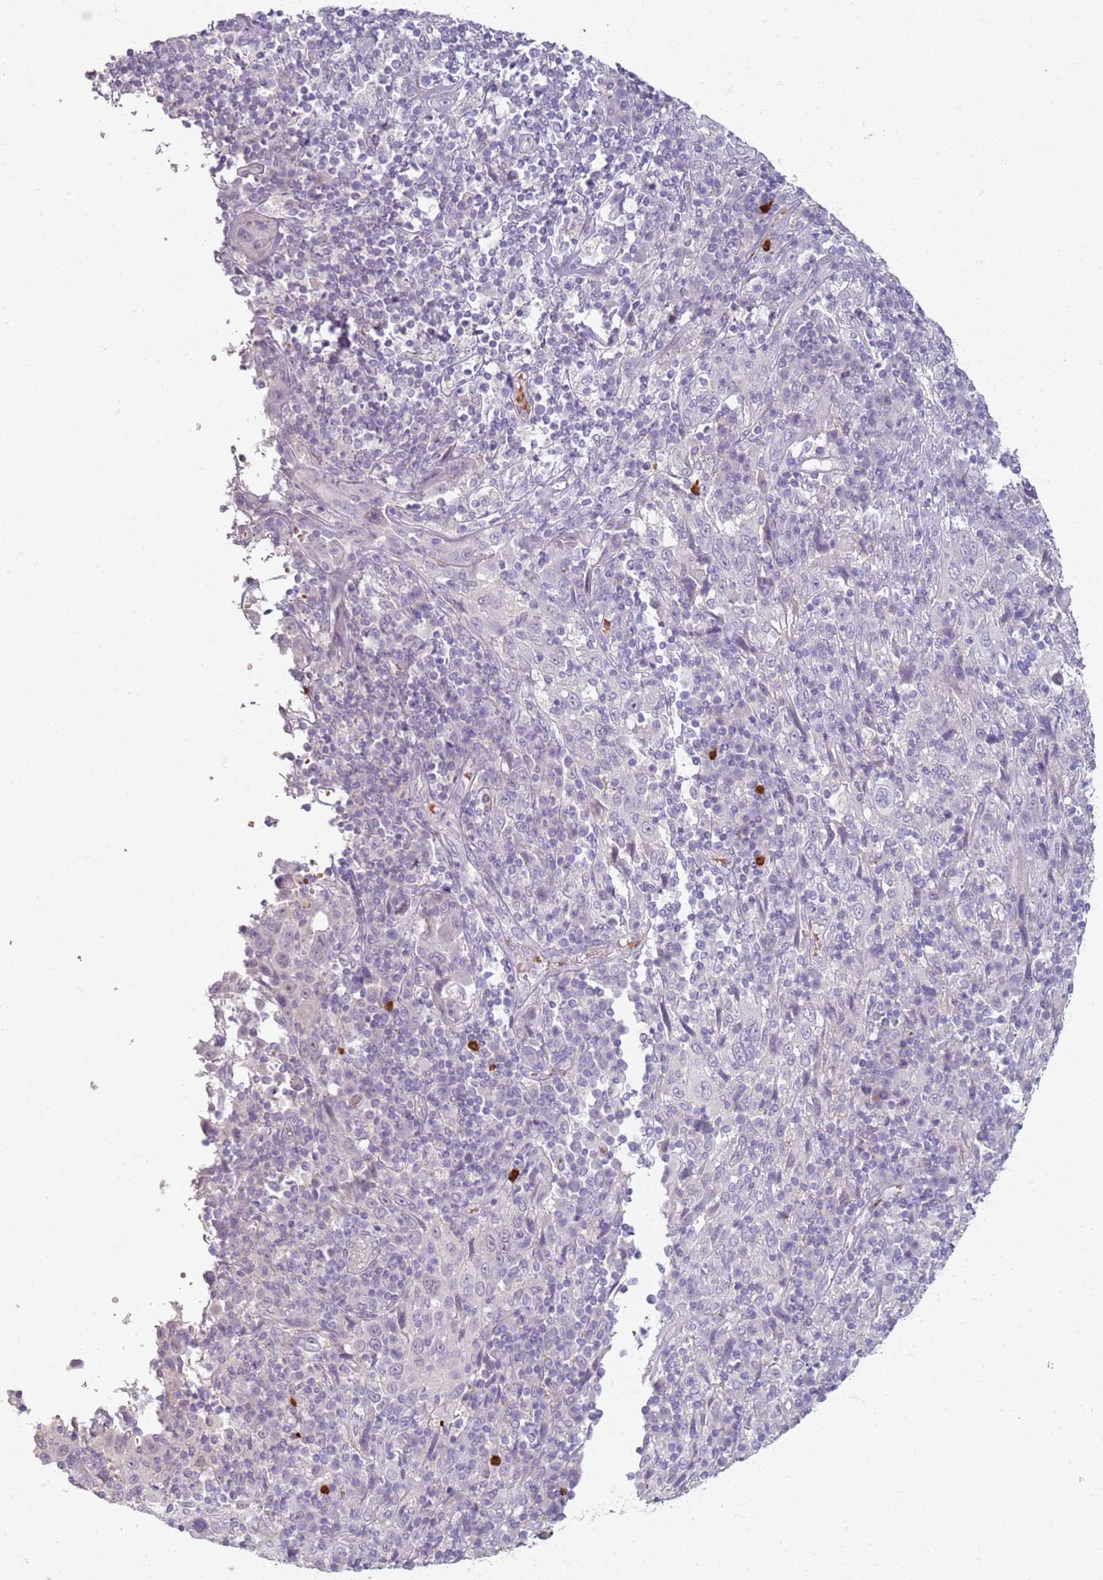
{"staining": {"intensity": "negative", "quantity": "none", "location": "none"}, "tissue": "cervical cancer", "cell_type": "Tumor cells", "image_type": "cancer", "snomed": [{"axis": "morphology", "description": "Squamous cell carcinoma, NOS"}, {"axis": "topography", "description": "Cervix"}], "caption": "Squamous cell carcinoma (cervical) stained for a protein using IHC demonstrates no positivity tumor cells.", "gene": "CD40LG", "patient": {"sex": "female", "age": 46}}